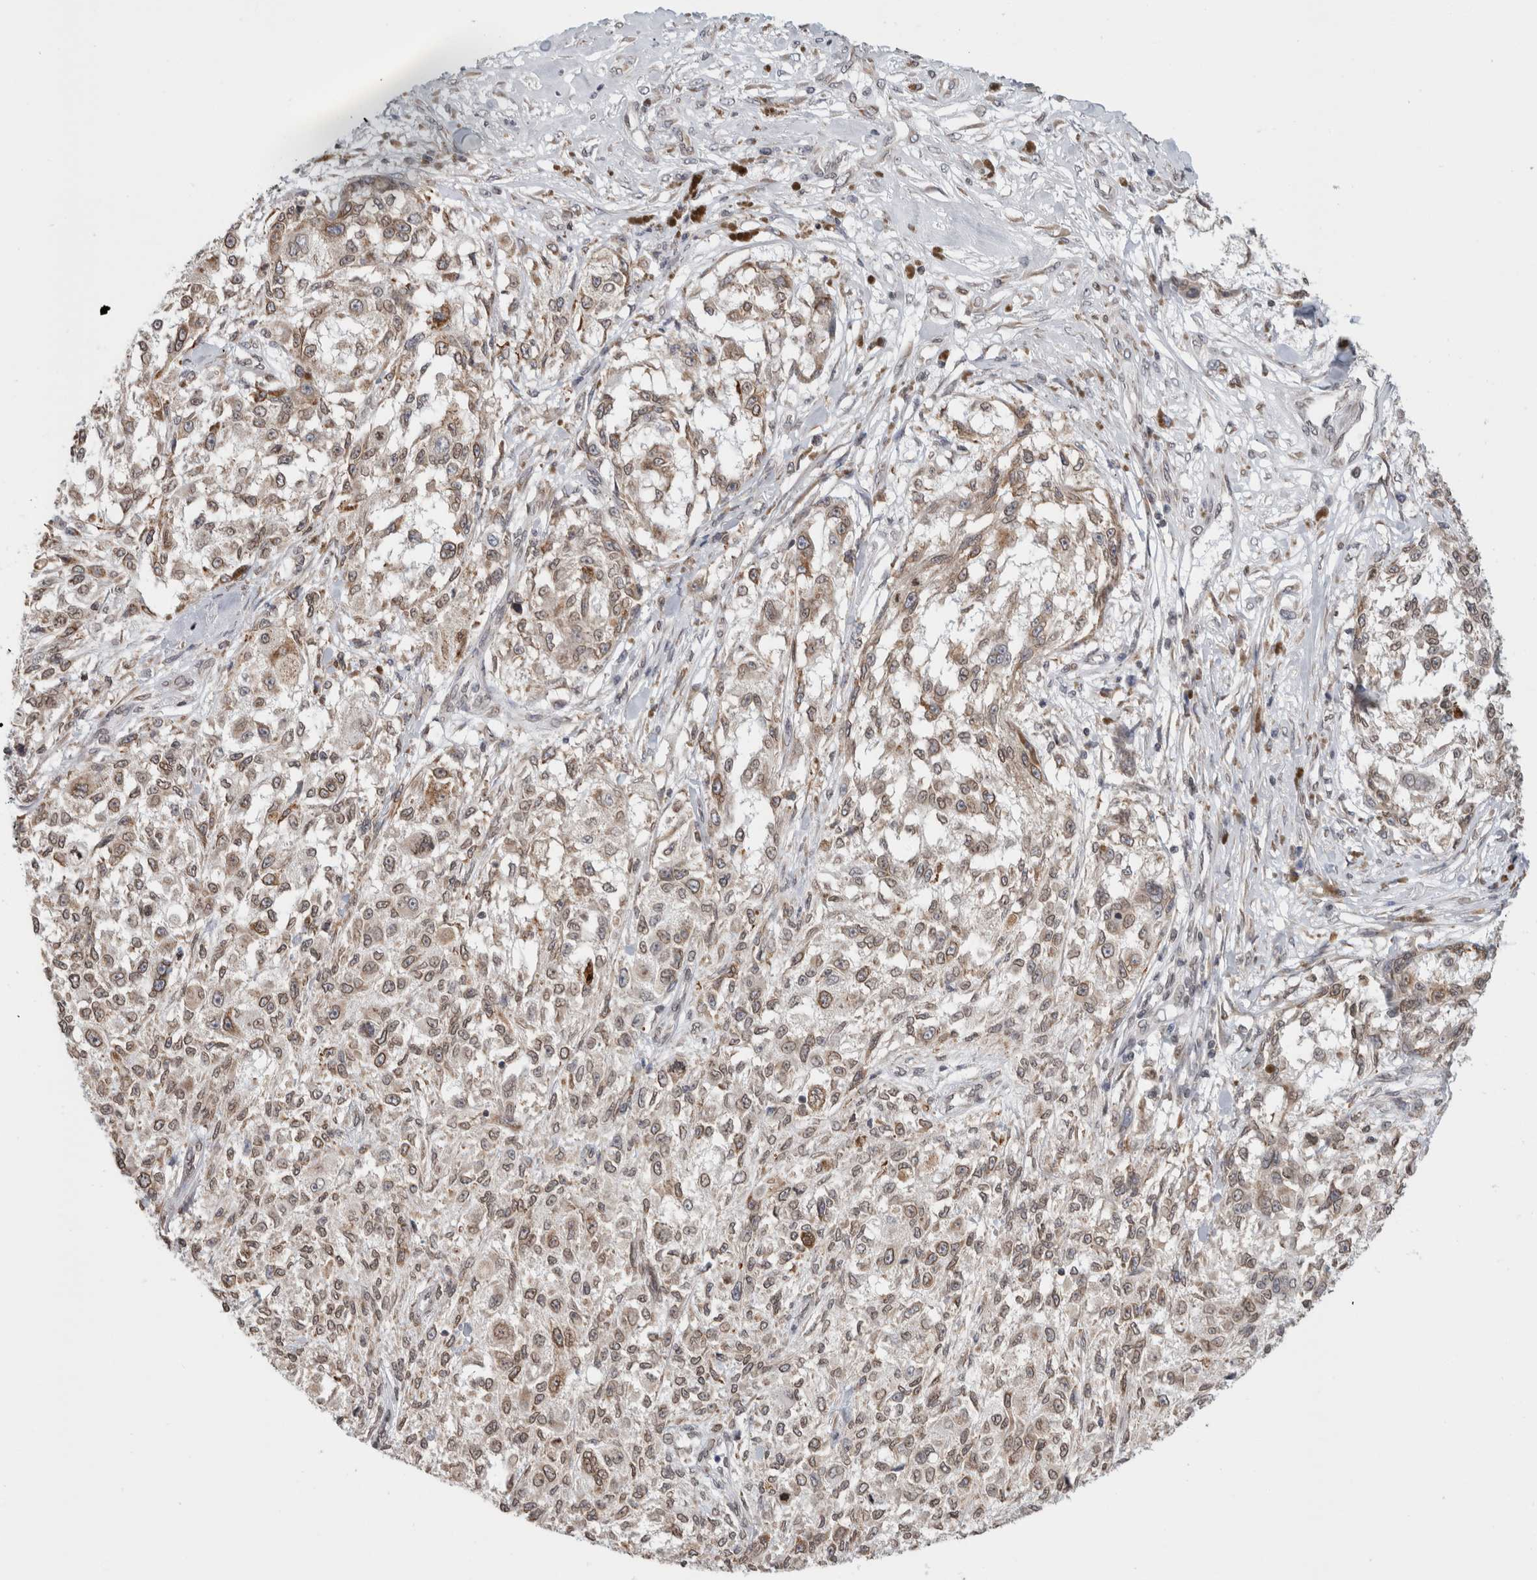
{"staining": {"intensity": "moderate", "quantity": ">75%", "location": "cytoplasmic/membranous,nuclear"}, "tissue": "melanoma", "cell_type": "Tumor cells", "image_type": "cancer", "snomed": [{"axis": "morphology", "description": "Necrosis, NOS"}, {"axis": "morphology", "description": "Malignant melanoma, NOS"}, {"axis": "topography", "description": "Skin"}], "caption": "High-power microscopy captured an immunohistochemistry micrograph of malignant melanoma, revealing moderate cytoplasmic/membranous and nuclear staining in about >75% of tumor cells.", "gene": "RBMX2", "patient": {"sex": "female", "age": 87}}